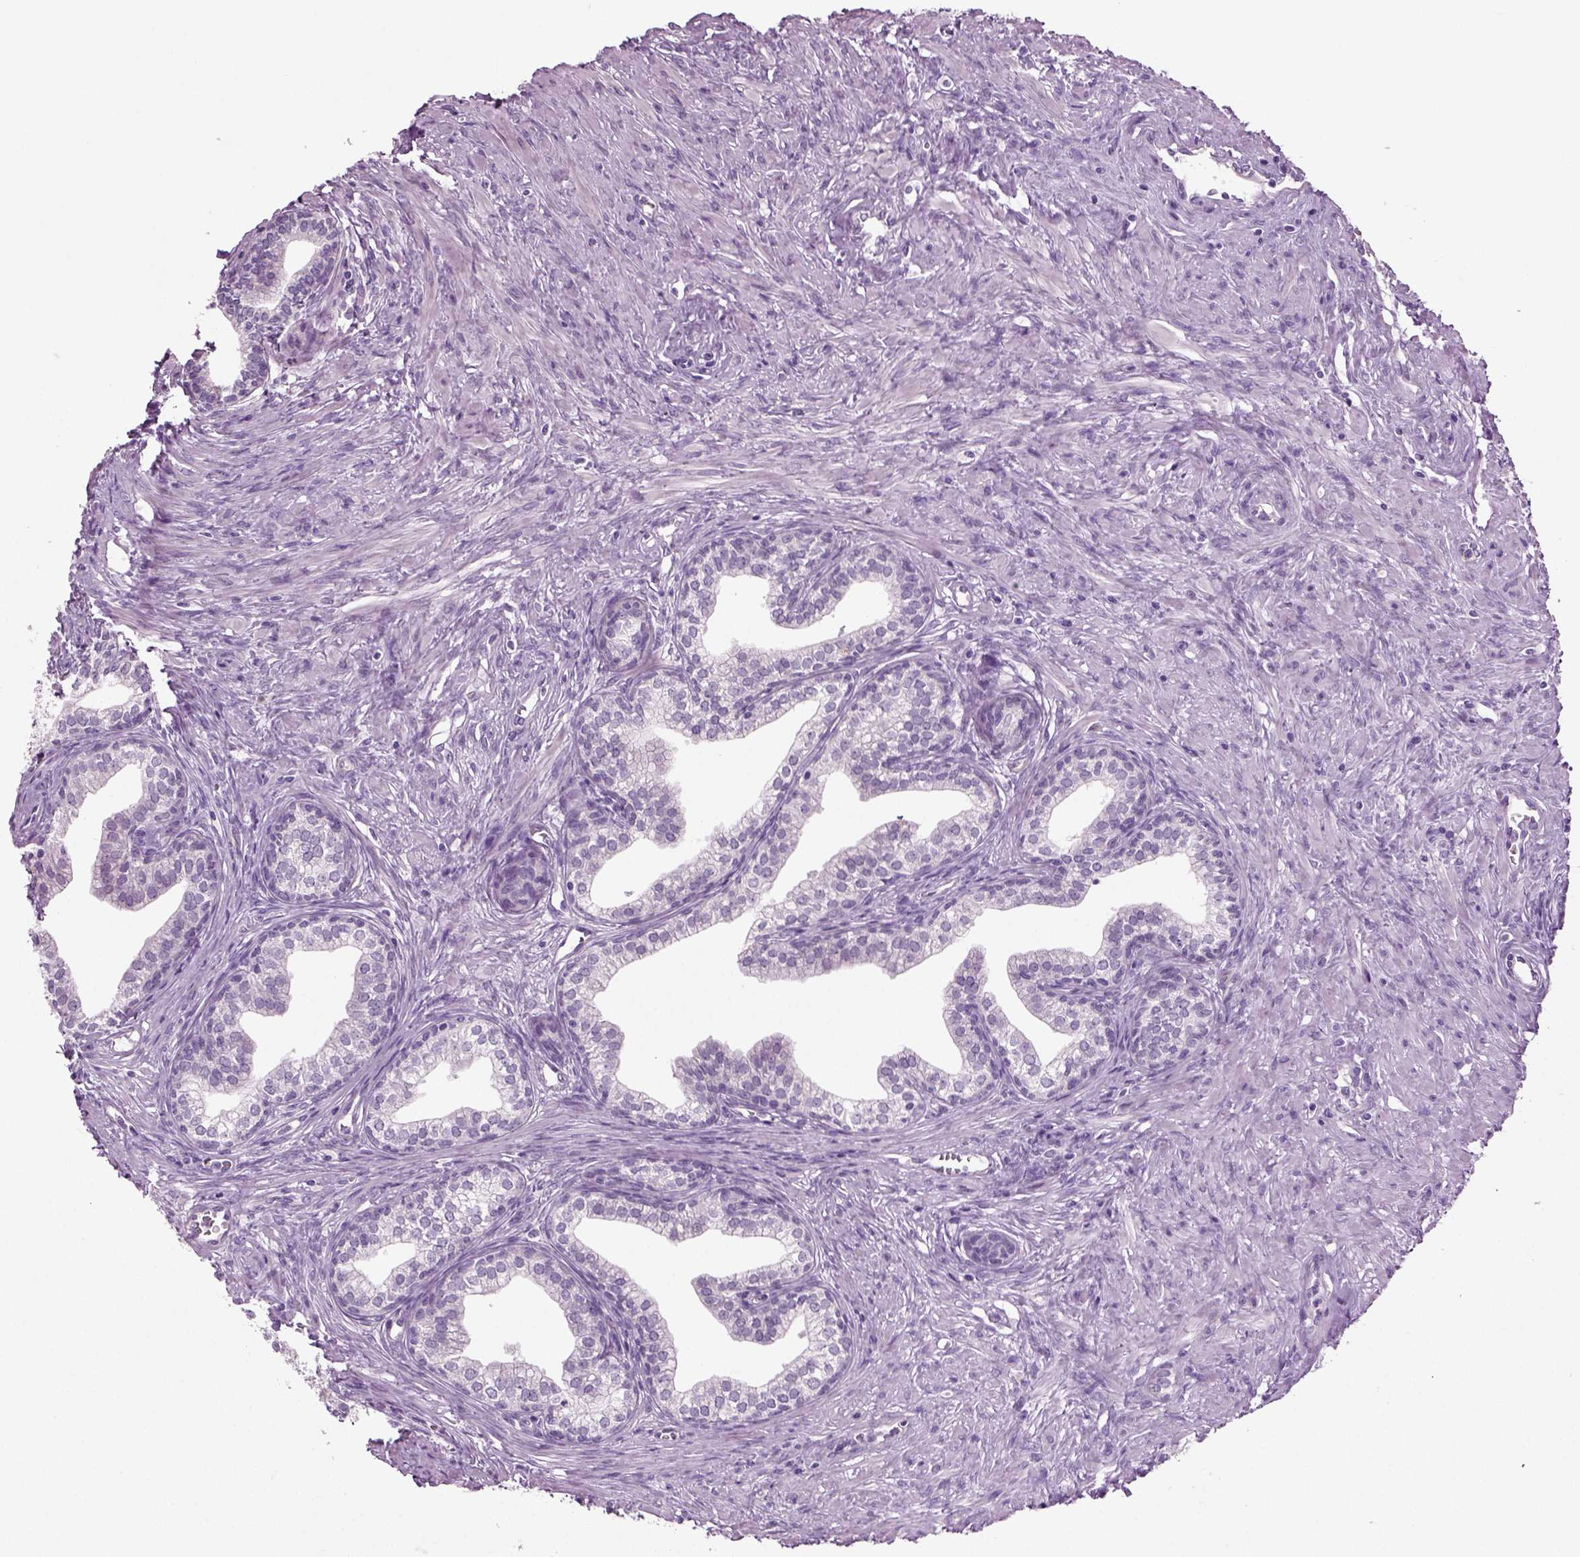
{"staining": {"intensity": "negative", "quantity": "none", "location": "none"}, "tissue": "prostate", "cell_type": "Glandular cells", "image_type": "normal", "snomed": [{"axis": "morphology", "description": "Normal tissue, NOS"}, {"axis": "topography", "description": "Prostate"}], "caption": "Immunohistochemical staining of unremarkable human prostate shows no significant staining in glandular cells. Brightfield microscopy of immunohistochemistry stained with DAB (brown) and hematoxylin (blue), captured at high magnification.", "gene": "COL9A2", "patient": {"sex": "male", "age": 65}}